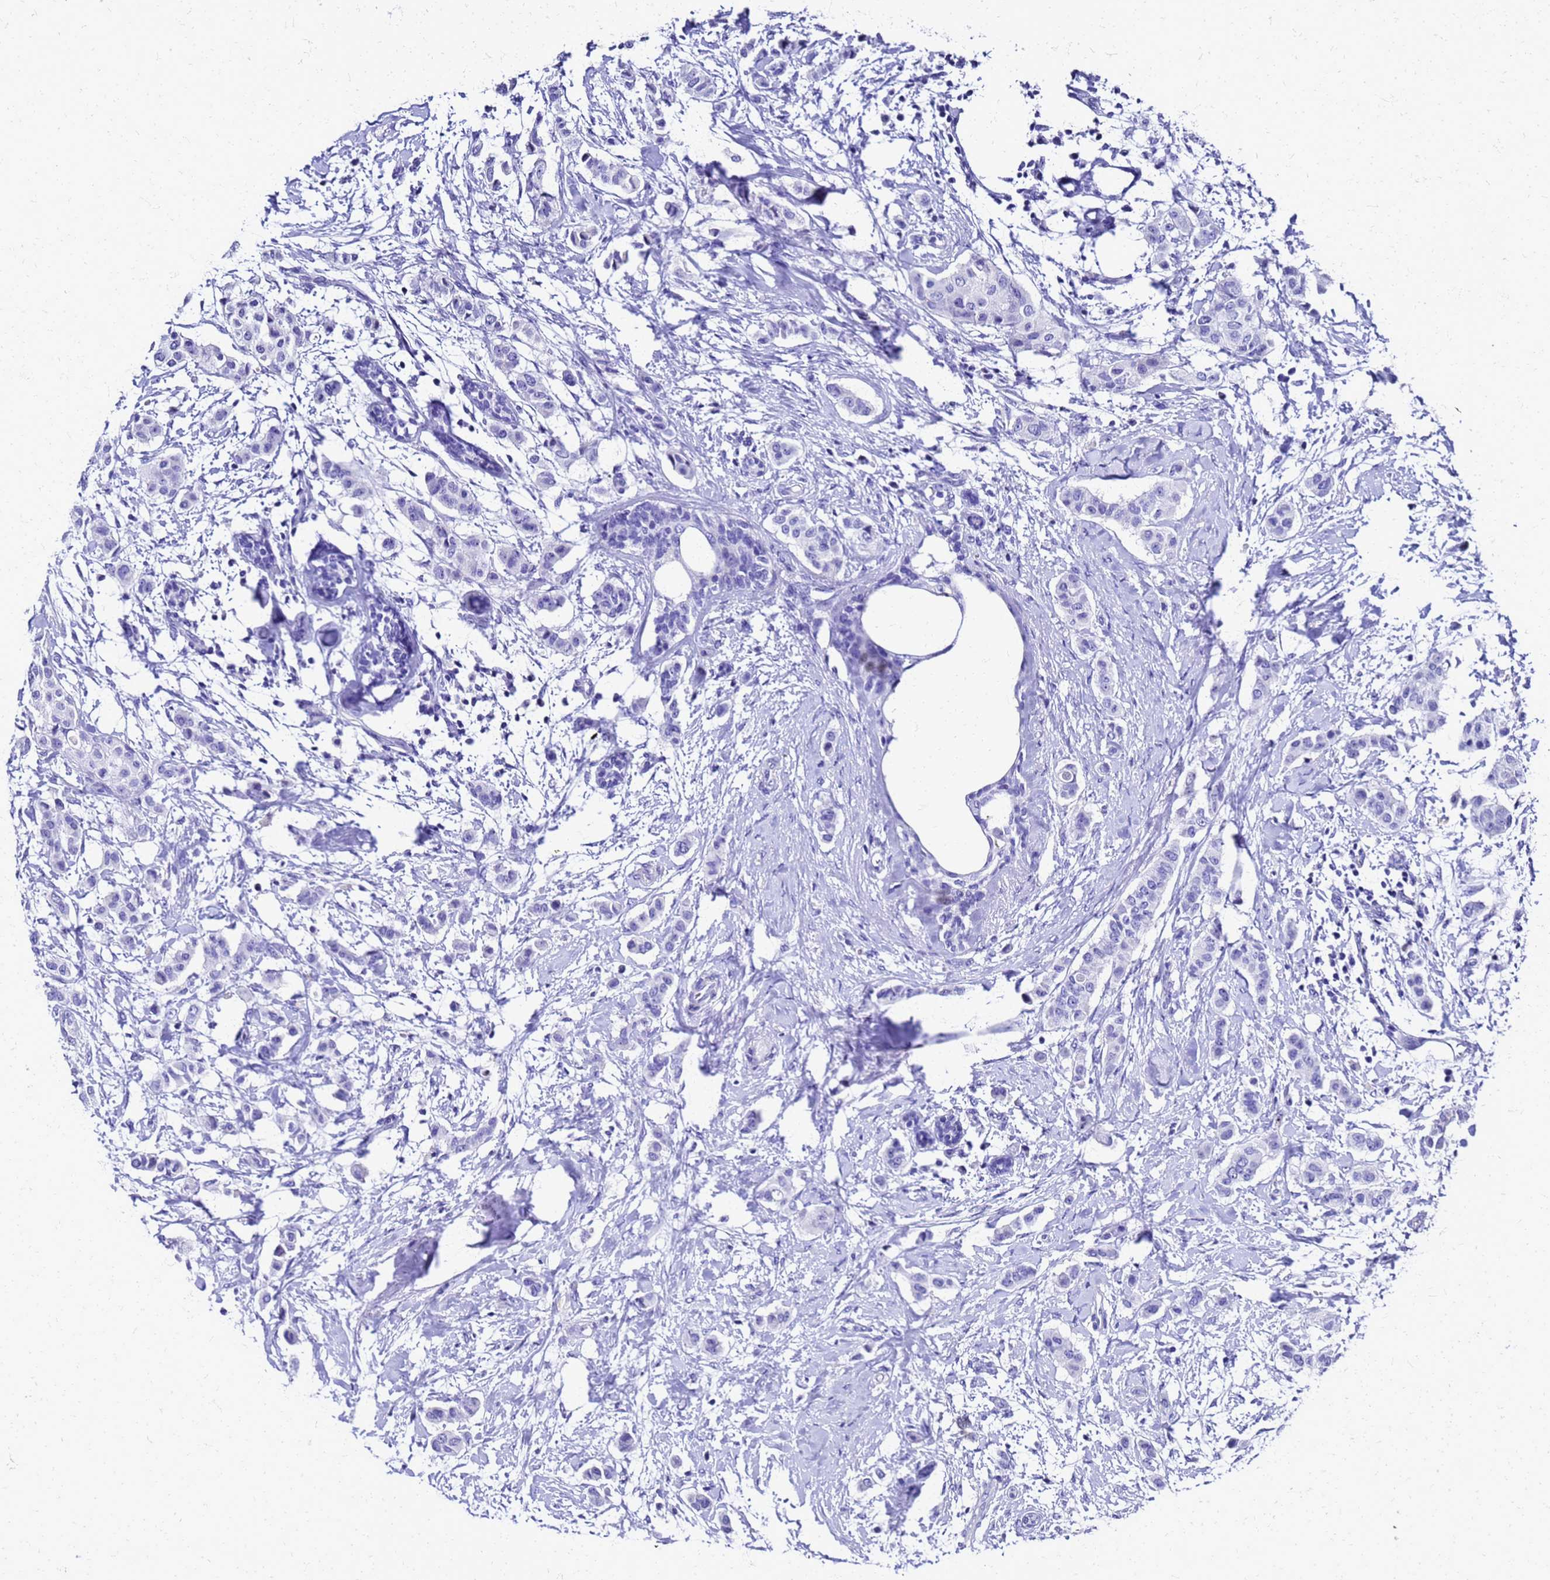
{"staining": {"intensity": "negative", "quantity": "none", "location": "none"}, "tissue": "breast cancer", "cell_type": "Tumor cells", "image_type": "cancer", "snomed": [{"axis": "morphology", "description": "Duct carcinoma"}, {"axis": "topography", "description": "Breast"}], "caption": "This image is of breast cancer stained with immunohistochemistry to label a protein in brown with the nuclei are counter-stained blue. There is no positivity in tumor cells. (DAB IHC with hematoxylin counter stain).", "gene": "SMIM21", "patient": {"sex": "female", "age": 40}}